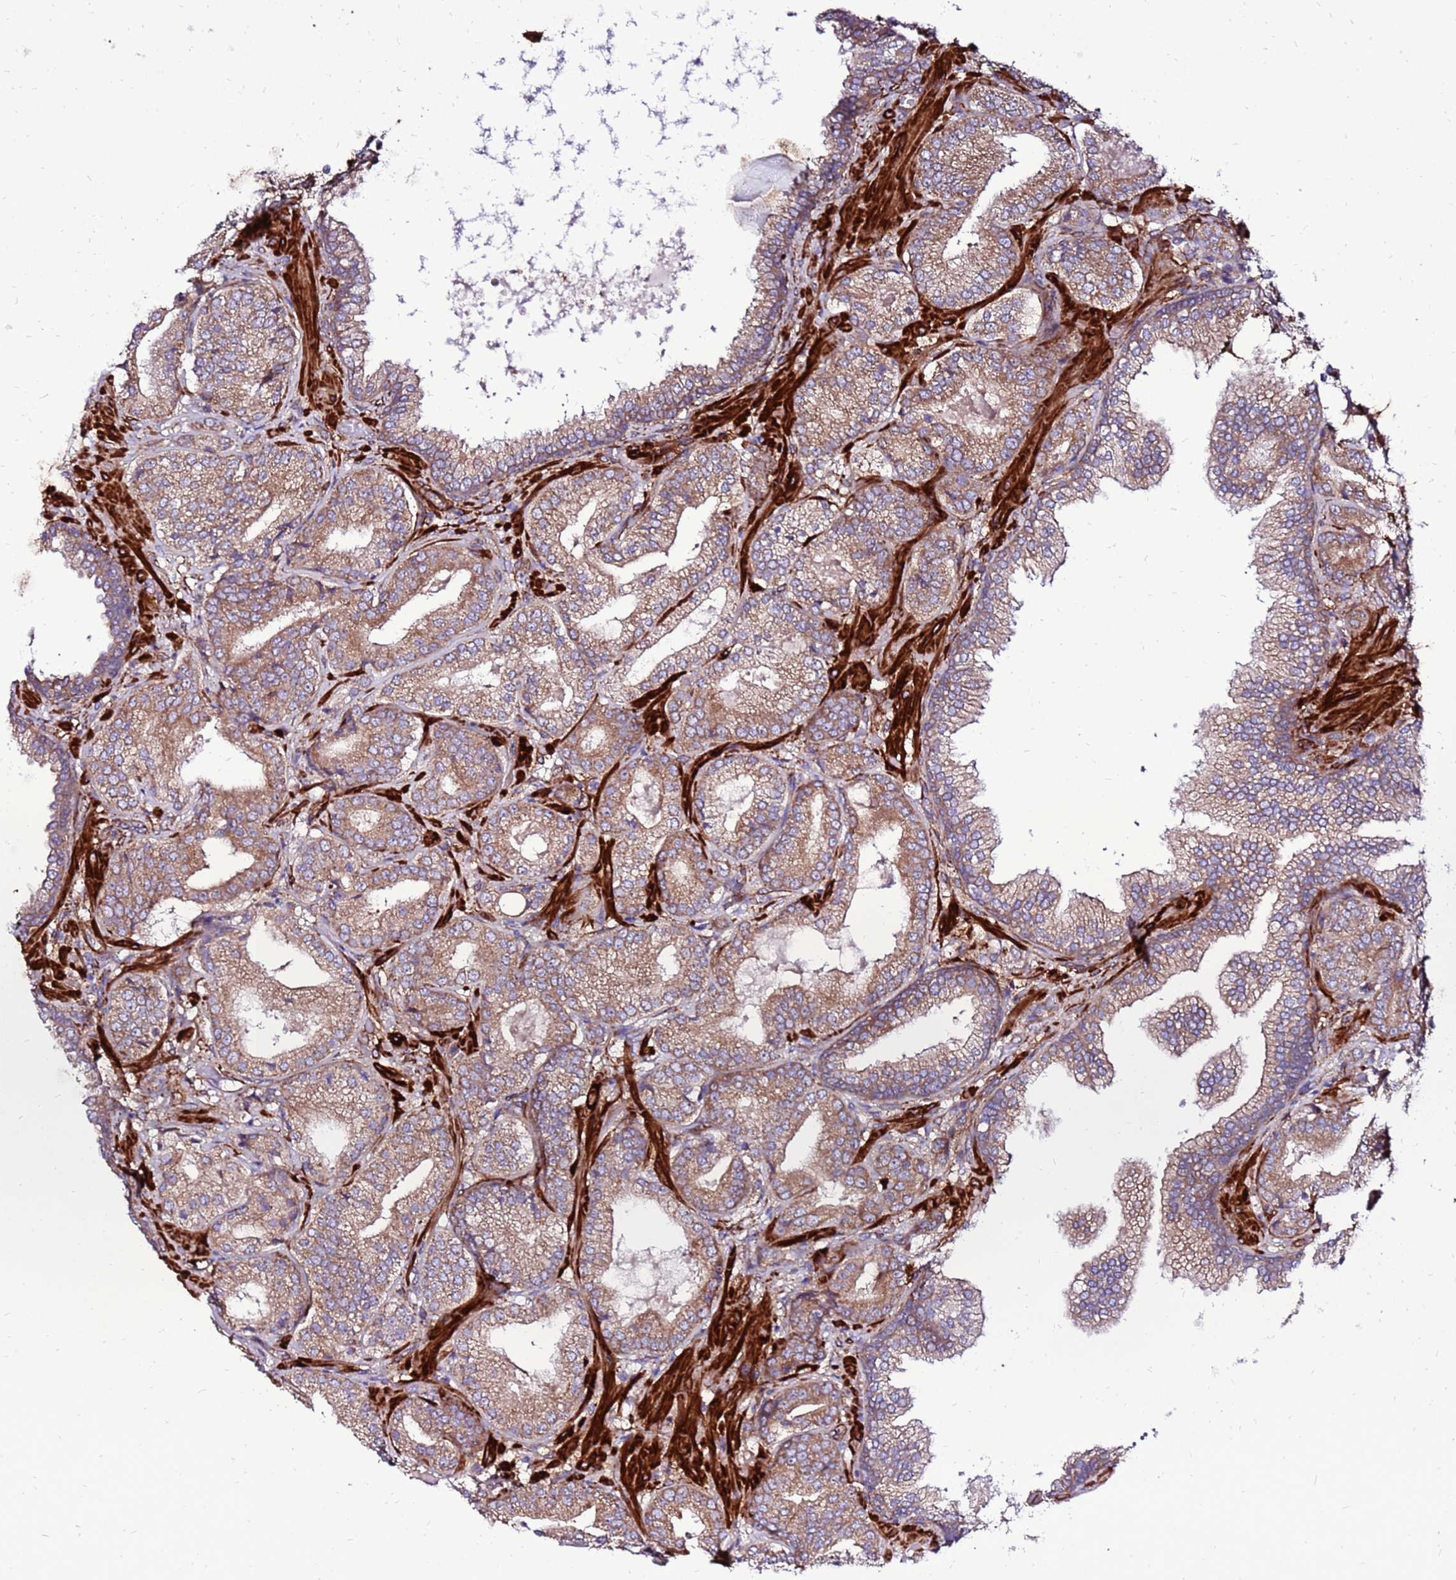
{"staining": {"intensity": "moderate", "quantity": ">75%", "location": "cytoplasmic/membranous"}, "tissue": "prostate cancer", "cell_type": "Tumor cells", "image_type": "cancer", "snomed": [{"axis": "morphology", "description": "Adenocarcinoma, High grade"}, {"axis": "topography", "description": "Prostate"}], "caption": "Immunohistochemistry of human high-grade adenocarcinoma (prostate) exhibits medium levels of moderate cytoplasmic/membranous staining in approximately >75% of tumor cells. Nuclei are stained in blue.", "gene": "EI24", "patient": {"sex": "male", "age": 63}}